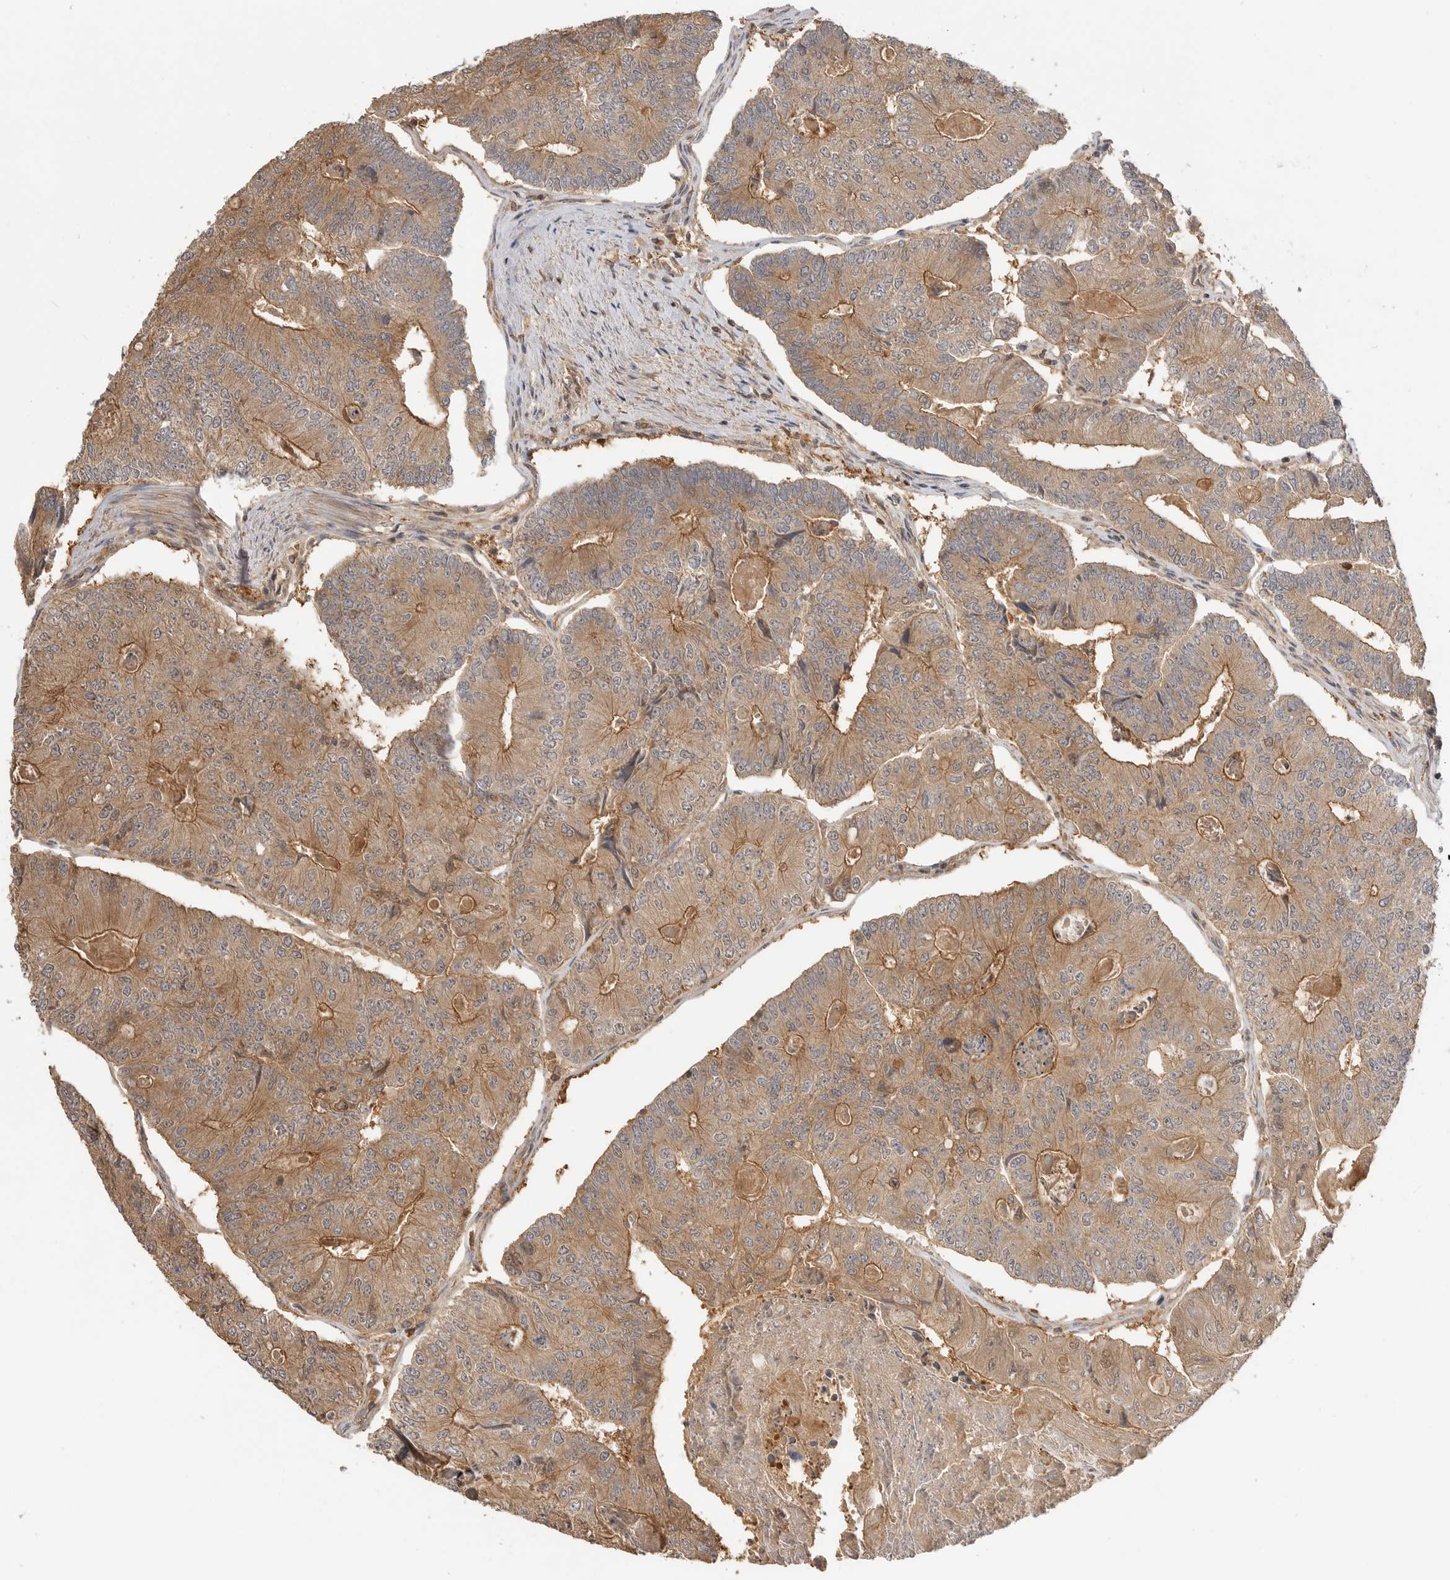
{"staining": {"intensity": "moderate", "quantity": ">75%", "location": "cytoplasmic/membranous"}, "tissue": "colorectal cancer", "cell_type": "Tumor cells", "image_type": "cancer", "snomed": [{"axis": "morphology", "description": "Adenocarcinoma, NOS"}, {"axis": "topography", "description": "Colon"}], "caption": "Immunohistochemistry micrograph of human adenocarcinoma (colorectal) stained for a protein (brown), which demonstrates medium levels of moderate cytoplasmic/membranous positivity in approximately >75% of tumor cells.", "gene": "CLDN12", "patient": {"sex": "female", "age": 67}}